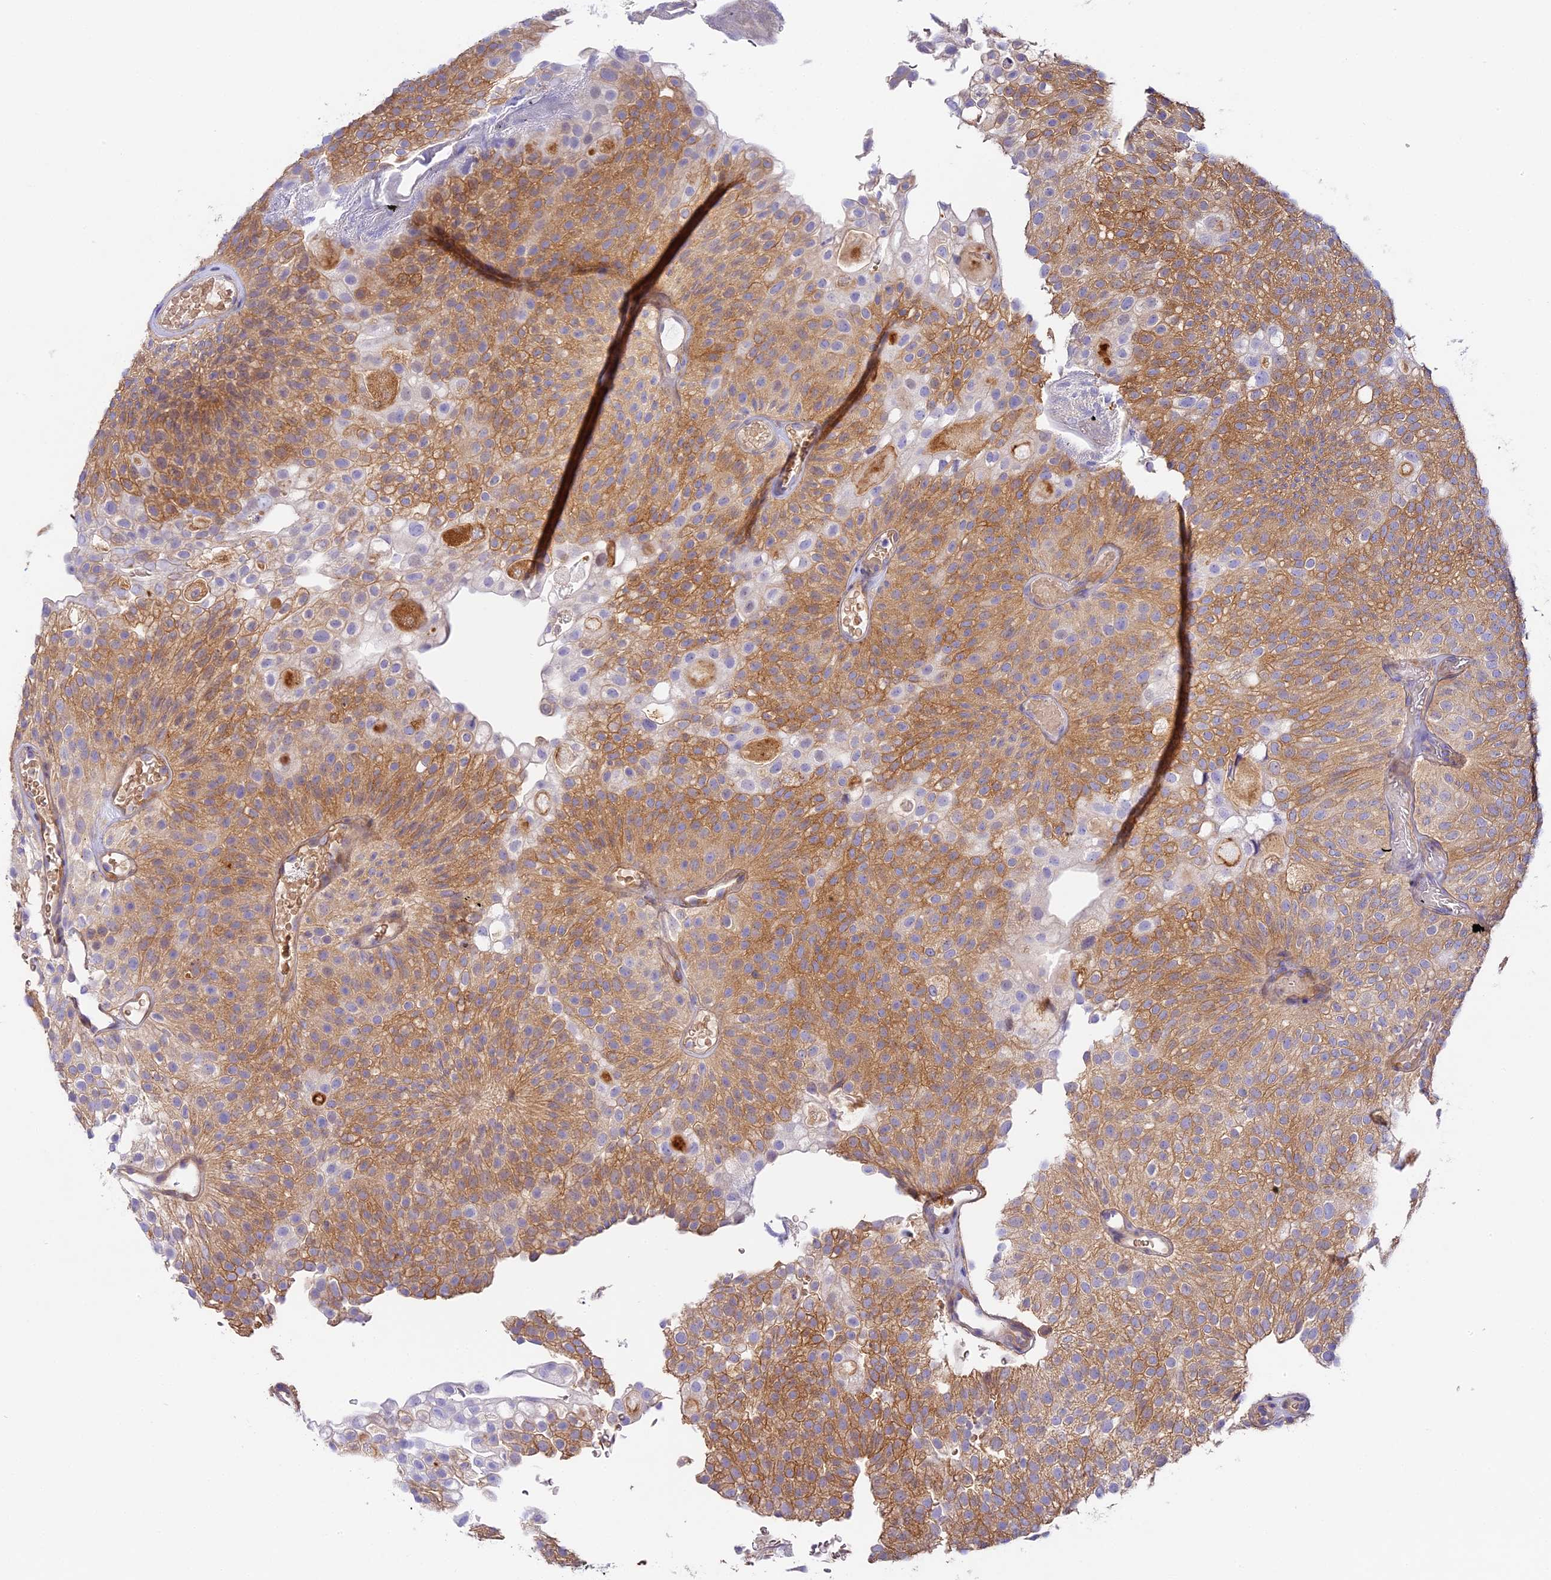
{"staining": {"intensity": "moderate", "quantity": ">75%", "location": "cytoplasmic/membranous"}, "tissue": "urothelial cancer", "cell_type": "Tumor cells", "image_type": "cancer", "snomed": [{"axis": "morphology", "description": "Urothelial carcinoma, Low grade"}, {"axis": "topography", "description": "Urinary bladder"}], "caption": "An image showing moderate cytoplasmic/membranous positivity in about >75% of tumor cells in urothelial cancer, as visualized by brown immunohistochemical staining.", "gene": "HOMER3", "patient": {"sex": "male", "age": 78}}